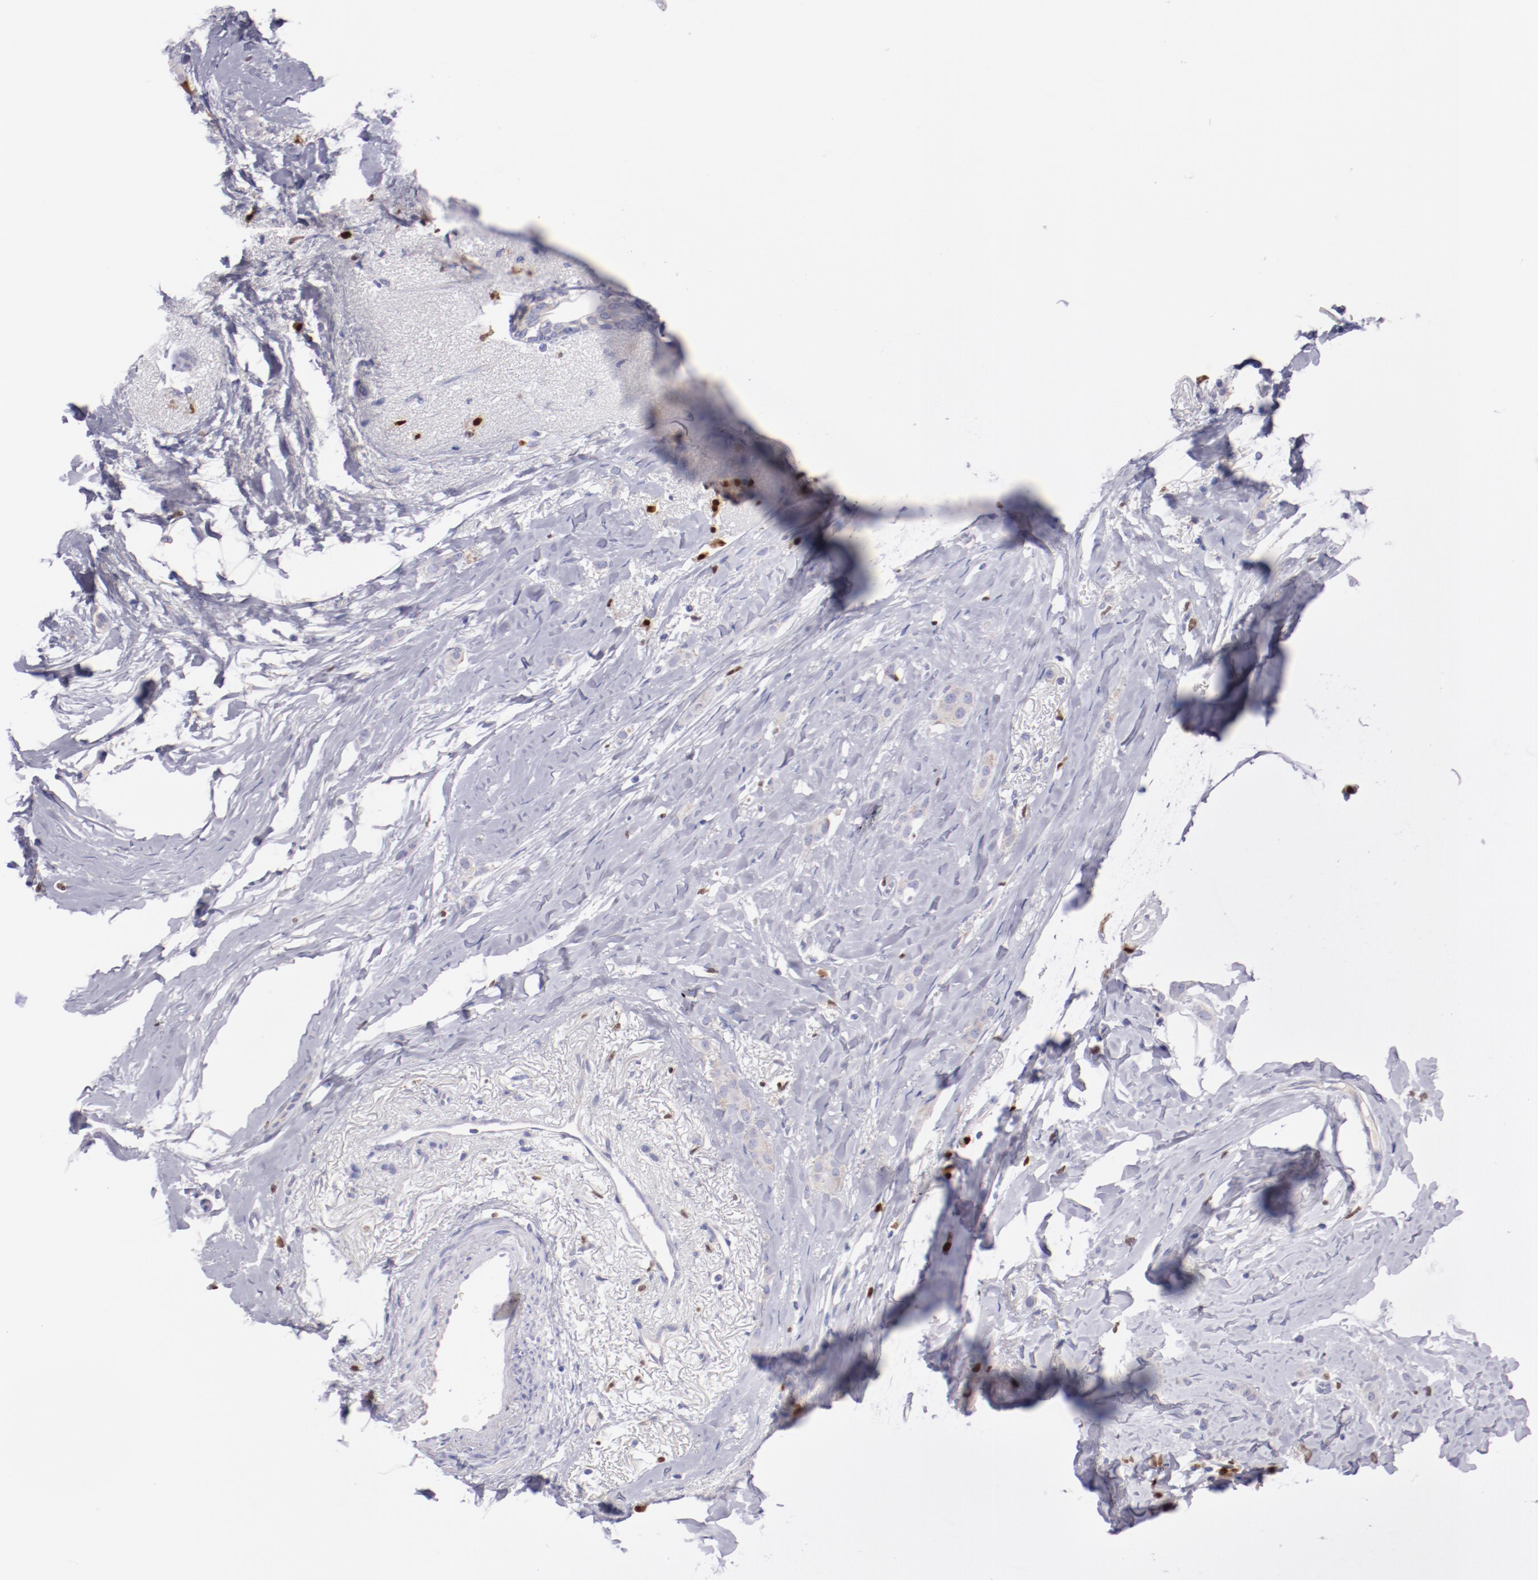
{"staining": {"intensity": "negative", "quantity": "none", "location": "none"}, "tissue": "breast cancer", "cell_type": "Tumor cells", "image_type": "cancer", "snomed": [{"axis": "morphology", "description": "Lobular carcinoma"}, {"axis": "topography", "description": "Breast"}], "caption": "Tumor cells show no significant protein staining in breast cancer.", "gene": "IRF8", "patient": {"sex": "female", "age": 55}}